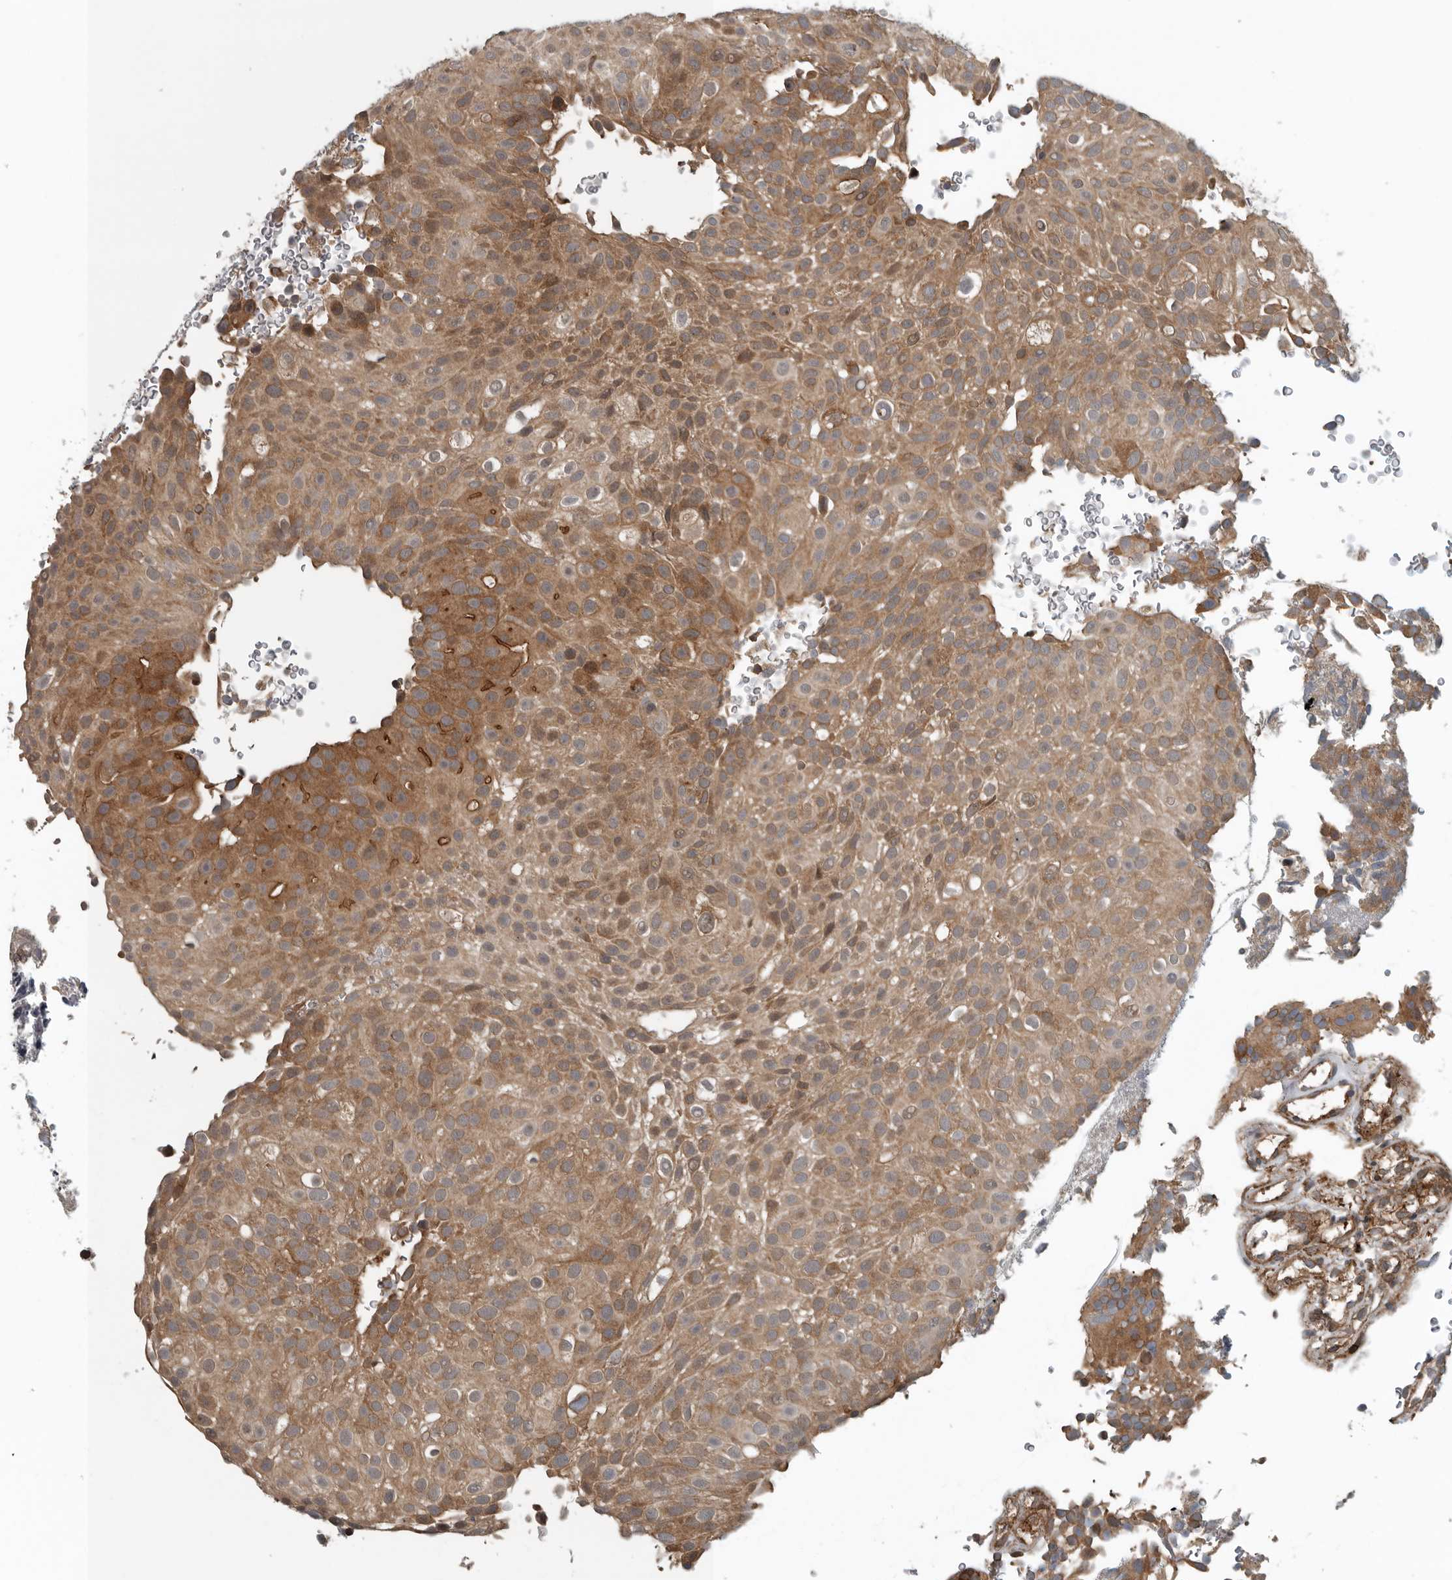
{"staining": {"intensity": "moderate", "quantity": ">75%", "location": "cytoplasmic/membranous"}, "tissue": "urothelial cancer", "cell_type": "Tumor cells", "image_type": "cancer", "snomed": [{"axis": "morphology", "description": "Urothelial carcinoma, Low grade"}, {"axis": "topography", "description": "Urinary bladder"}], "caption": "High-power microscopy captured an IHC micrograph of urothelial carcinoma (low-grade), revealing moderate cytoplasmic/membranous expression in approximately >75% of tumor cells. The protein is stained brown, and the nuclei are stained in blue (DAB IHC with brightfield microscopy, high magnification).", "gene": "AMFR", "patient": {"sex": "male", "age": 78}}